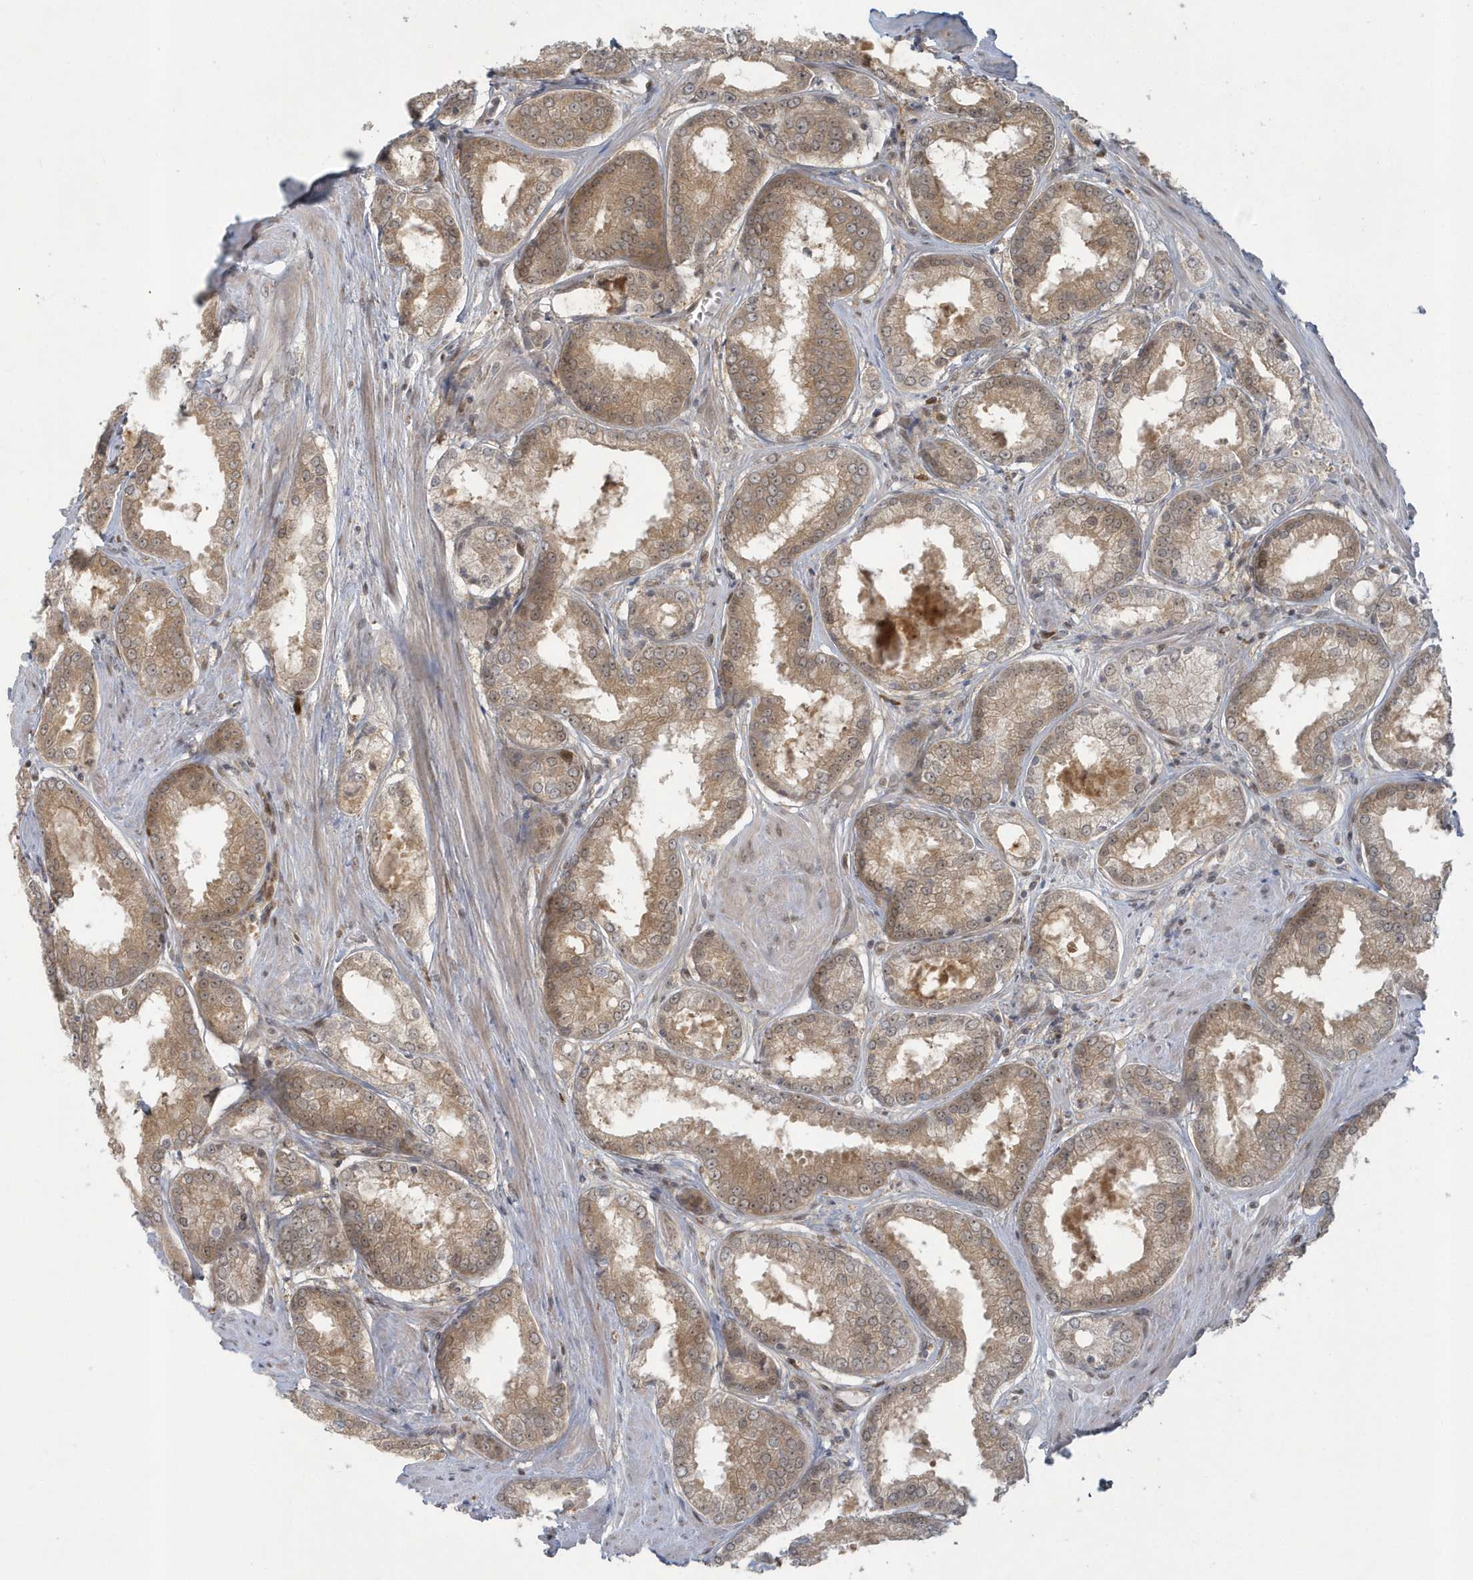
{"staining": {"intensity": "moderate", "quantity": ">75%", "location": "cytoplasmic/membranous"}, "tissue": "prostate cancer", "cell_type": "Tumor cells", "image_type": "cancer", "snomed": [{"axis": "morphology", "description": "Adenocarcinoma, Low grade"}, {"axis": "topography", "description": "Prostate"}], "caption": "A photomicrograph of prostate adenocarcinoma (low-grade) stained for a protein reveals moderate cytoplasmic/membranous brown staining in tumor cells.", "gene": "ATG4A", "patient": {"sex": "male", "age": 64}}